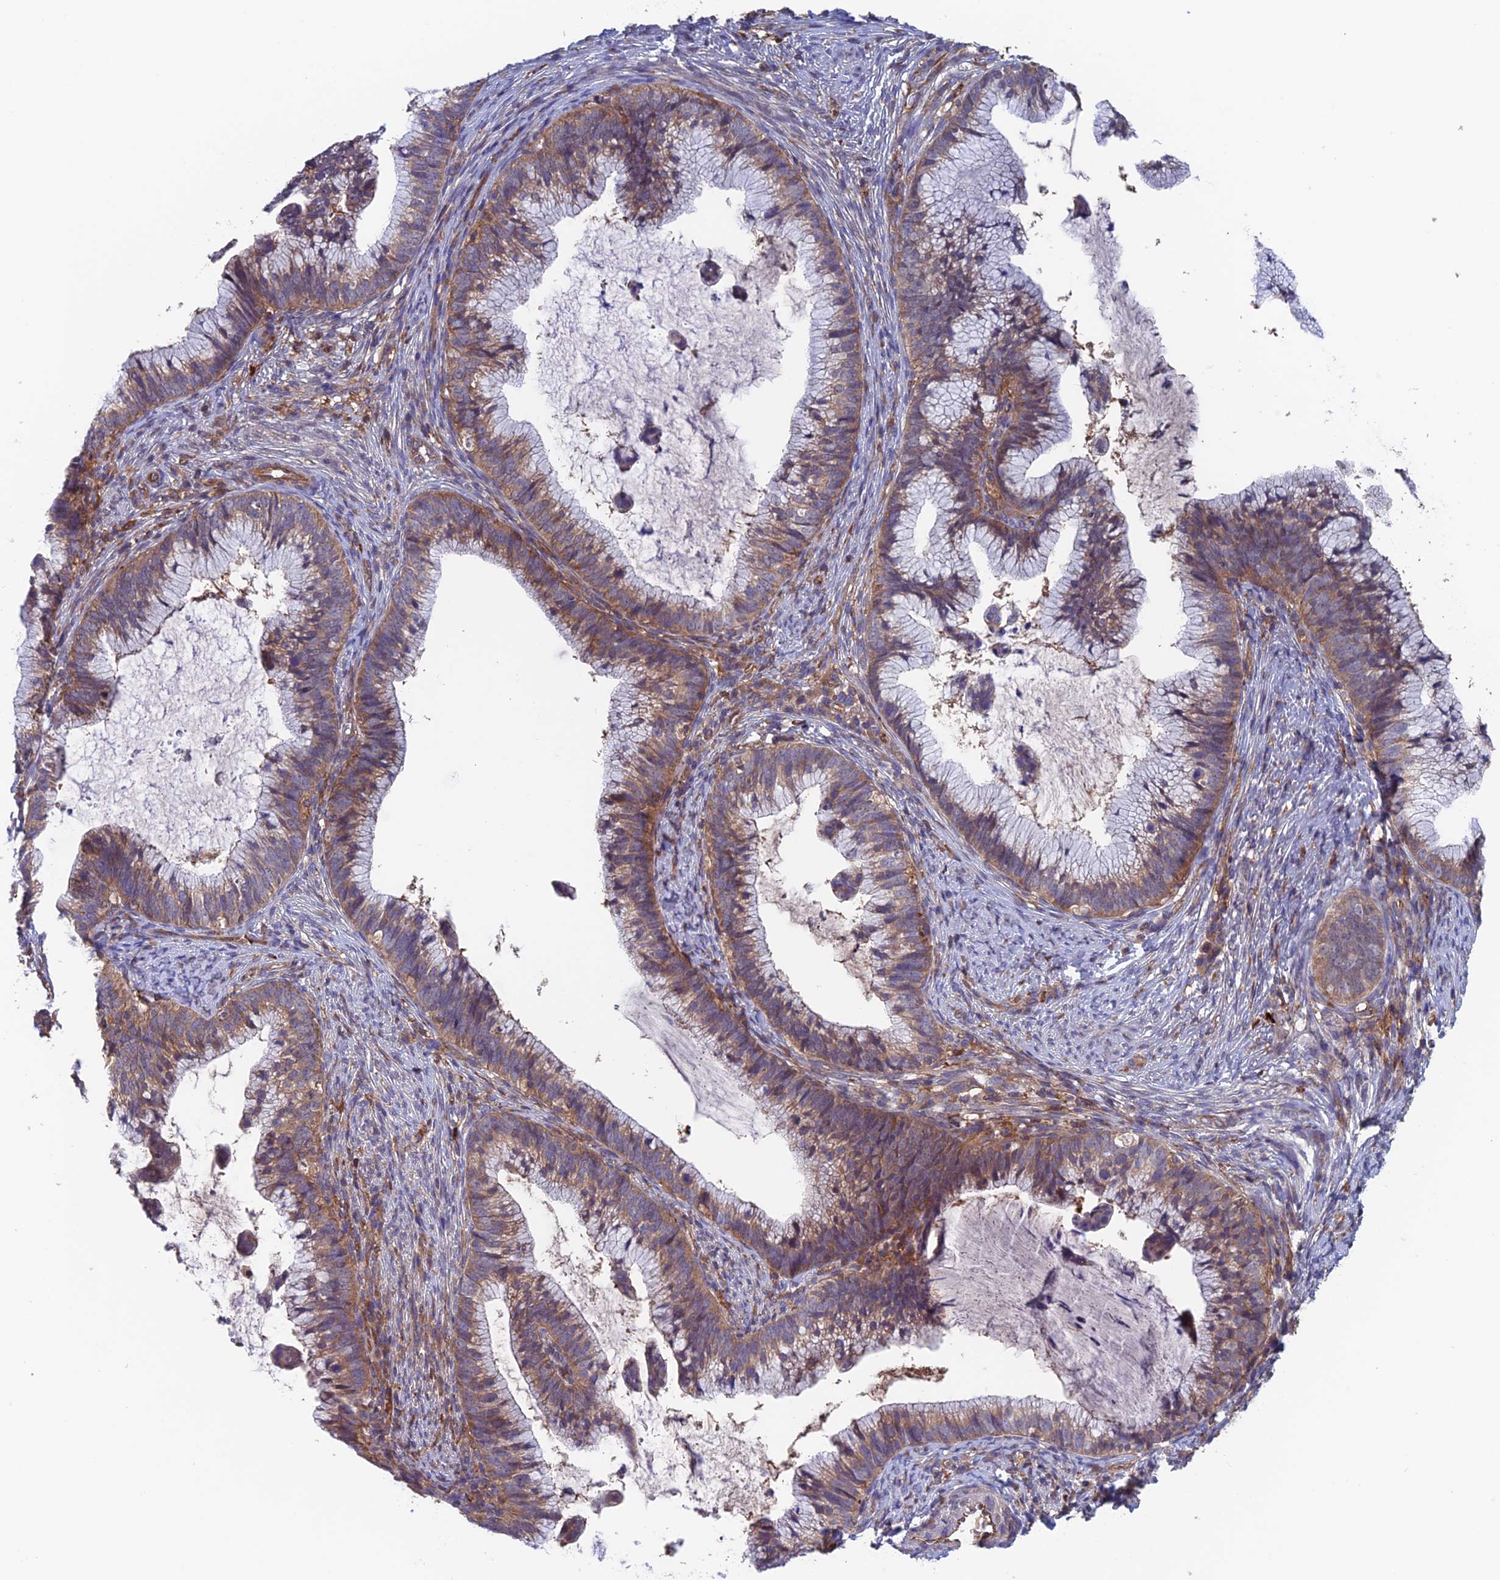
{"staining": {"intensity": "weak", "quantity": ">75%", "location": "cytoplasmic/membranous"}, "tissue": "cervical cancer", "cell_type": "Tumor cells", "image_type": "cancer", "snomed": [{"axis": "morphology", "description": "Adenocarcinoma, NOS"}, {"axis": "topography", "description": "Cervix"}], "caption": "Tumor cells display low levels of weak cytoplasmic/membranous staining in about >75% of cells in cervical adenocarcinoma.", "gene": "NUDT16L1", "patient": {"sex": "female", "age": 36}}